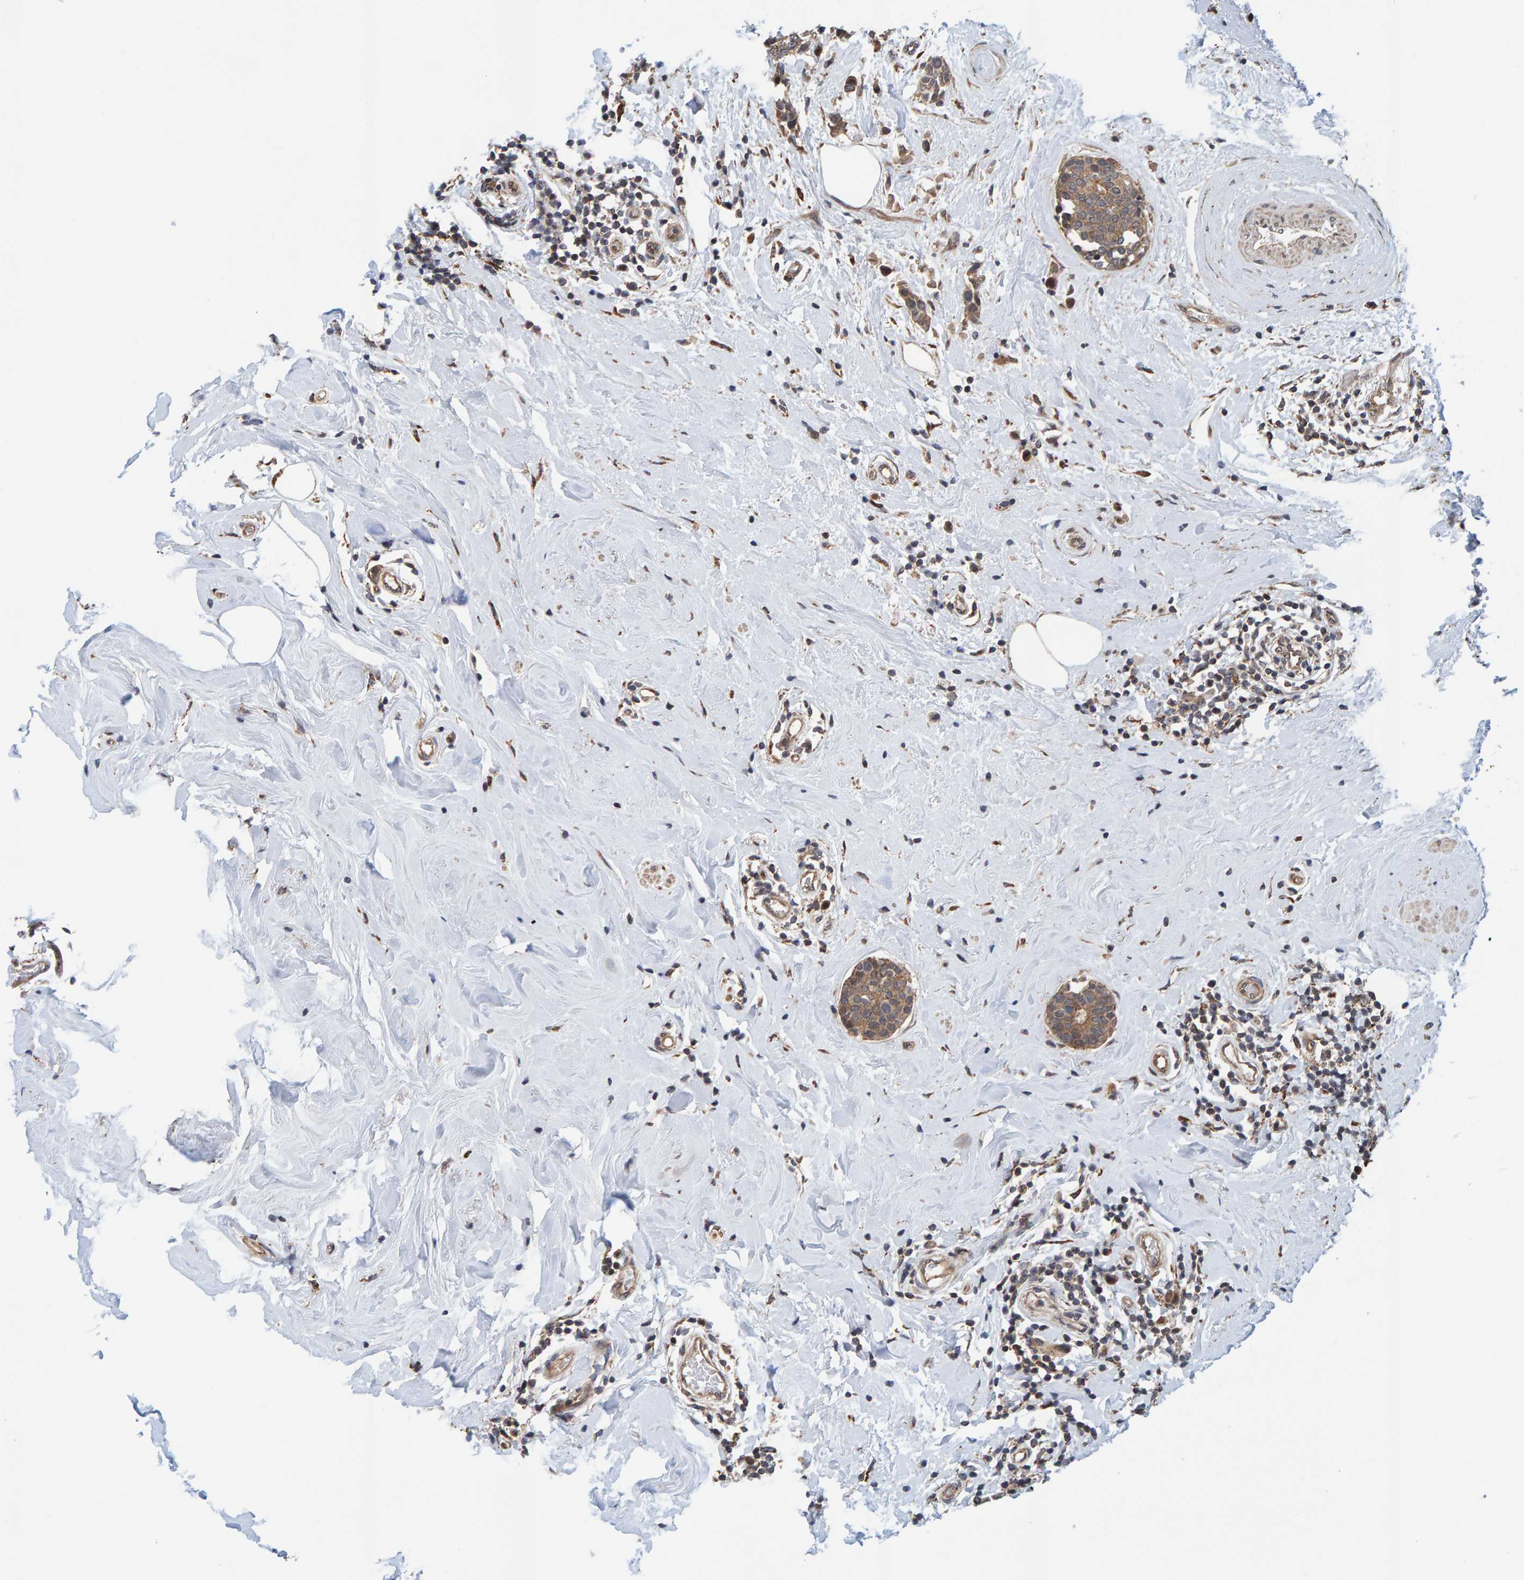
{"staining": {"intensity": "moderate", "quantity": ">75%", "location": "cytoplasmic/membranous"}, "tissue": "breast cancer", "cell_type": "Tumor cells", "image_type": "cancer", "snomed": [{"axis": "morphology", "description": "Duct carcinoma"}, {"axis": "topography", "description": "Breast"}], "caption": "This photomicrograph reveals IHC staining of human intraductal carcinoma (breast), with medium moderate cytoplasmic/membranous staining in approximately >75% of tumor cells.", "gene": "SCRN2", "patient": {"sex": "female", "age": 55}}